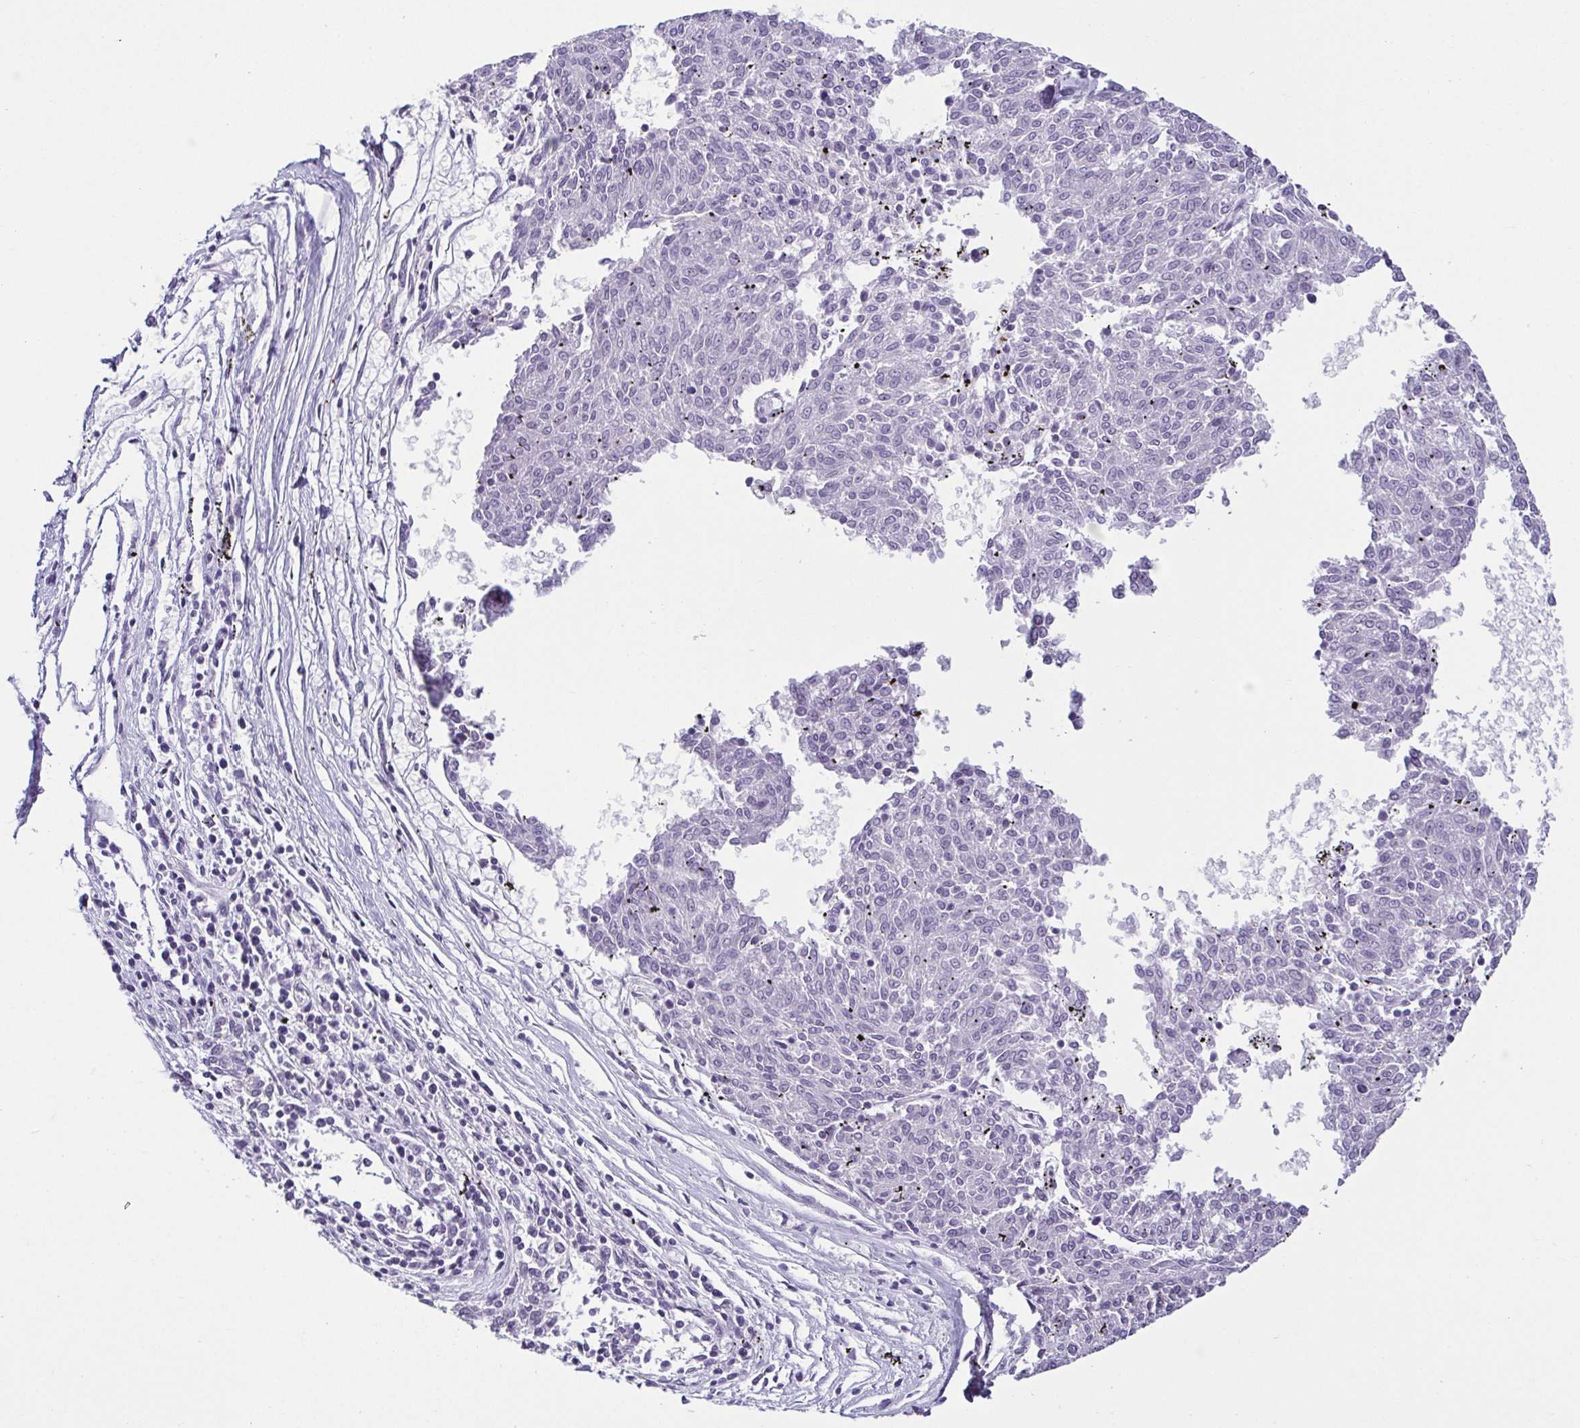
{"staining": {"intensity": "negative", "quantity": "none", "location": "none"}, "tissue": "melanoma", "cell_type": "Tumor cells", "image_type": "cancer", "snomed": [{"axis": "morphology", "description": "Malignant melanoma, NOS"}, {"axis": "topography", "description": "Skin"}], "caption": "There is no significant expression in tumor cells of malignant melanoma.", "gene": "RBM3", "patient": {"sex": "female", "age": 72}}